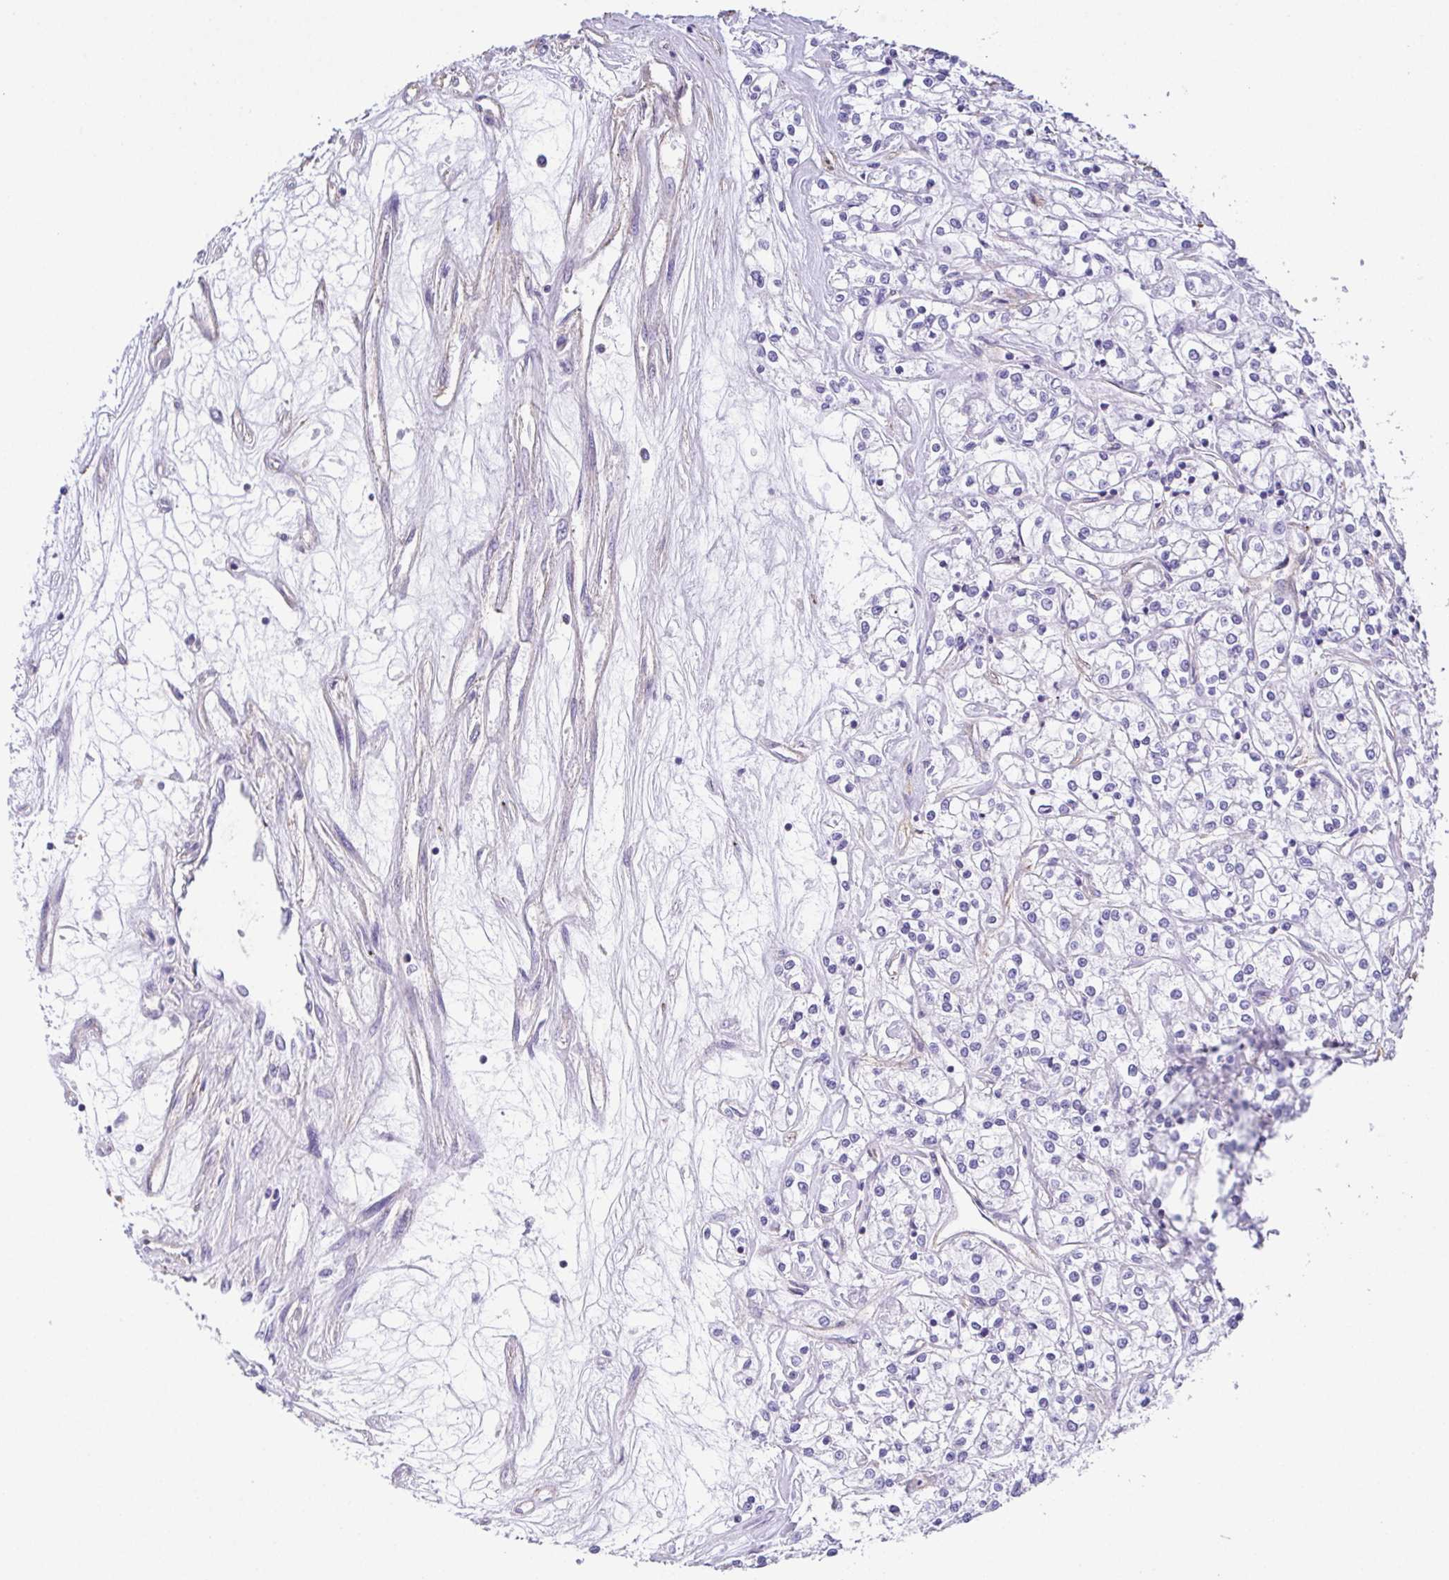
{"staining": {"intensity": "negative", "quantity": "none", "location": "none"}, "tissue": "renal cancer", "cell_type": "Tumor cells", "image_type": "cancer", "snomed": [{"axis": "morphology", "description": "Adenocarcinoma, NOS"}, {"axis": "topography", "description": "Kidney"}], "caption": "High magnification brightfield microscopy of renal adenocarcinoma stained with DAB (brown) and counterstained with hematoxylin (blue): tumor cells show no significant staining.", "gene": "MYL6", "patient": {"sex": "female", "age": 59}}